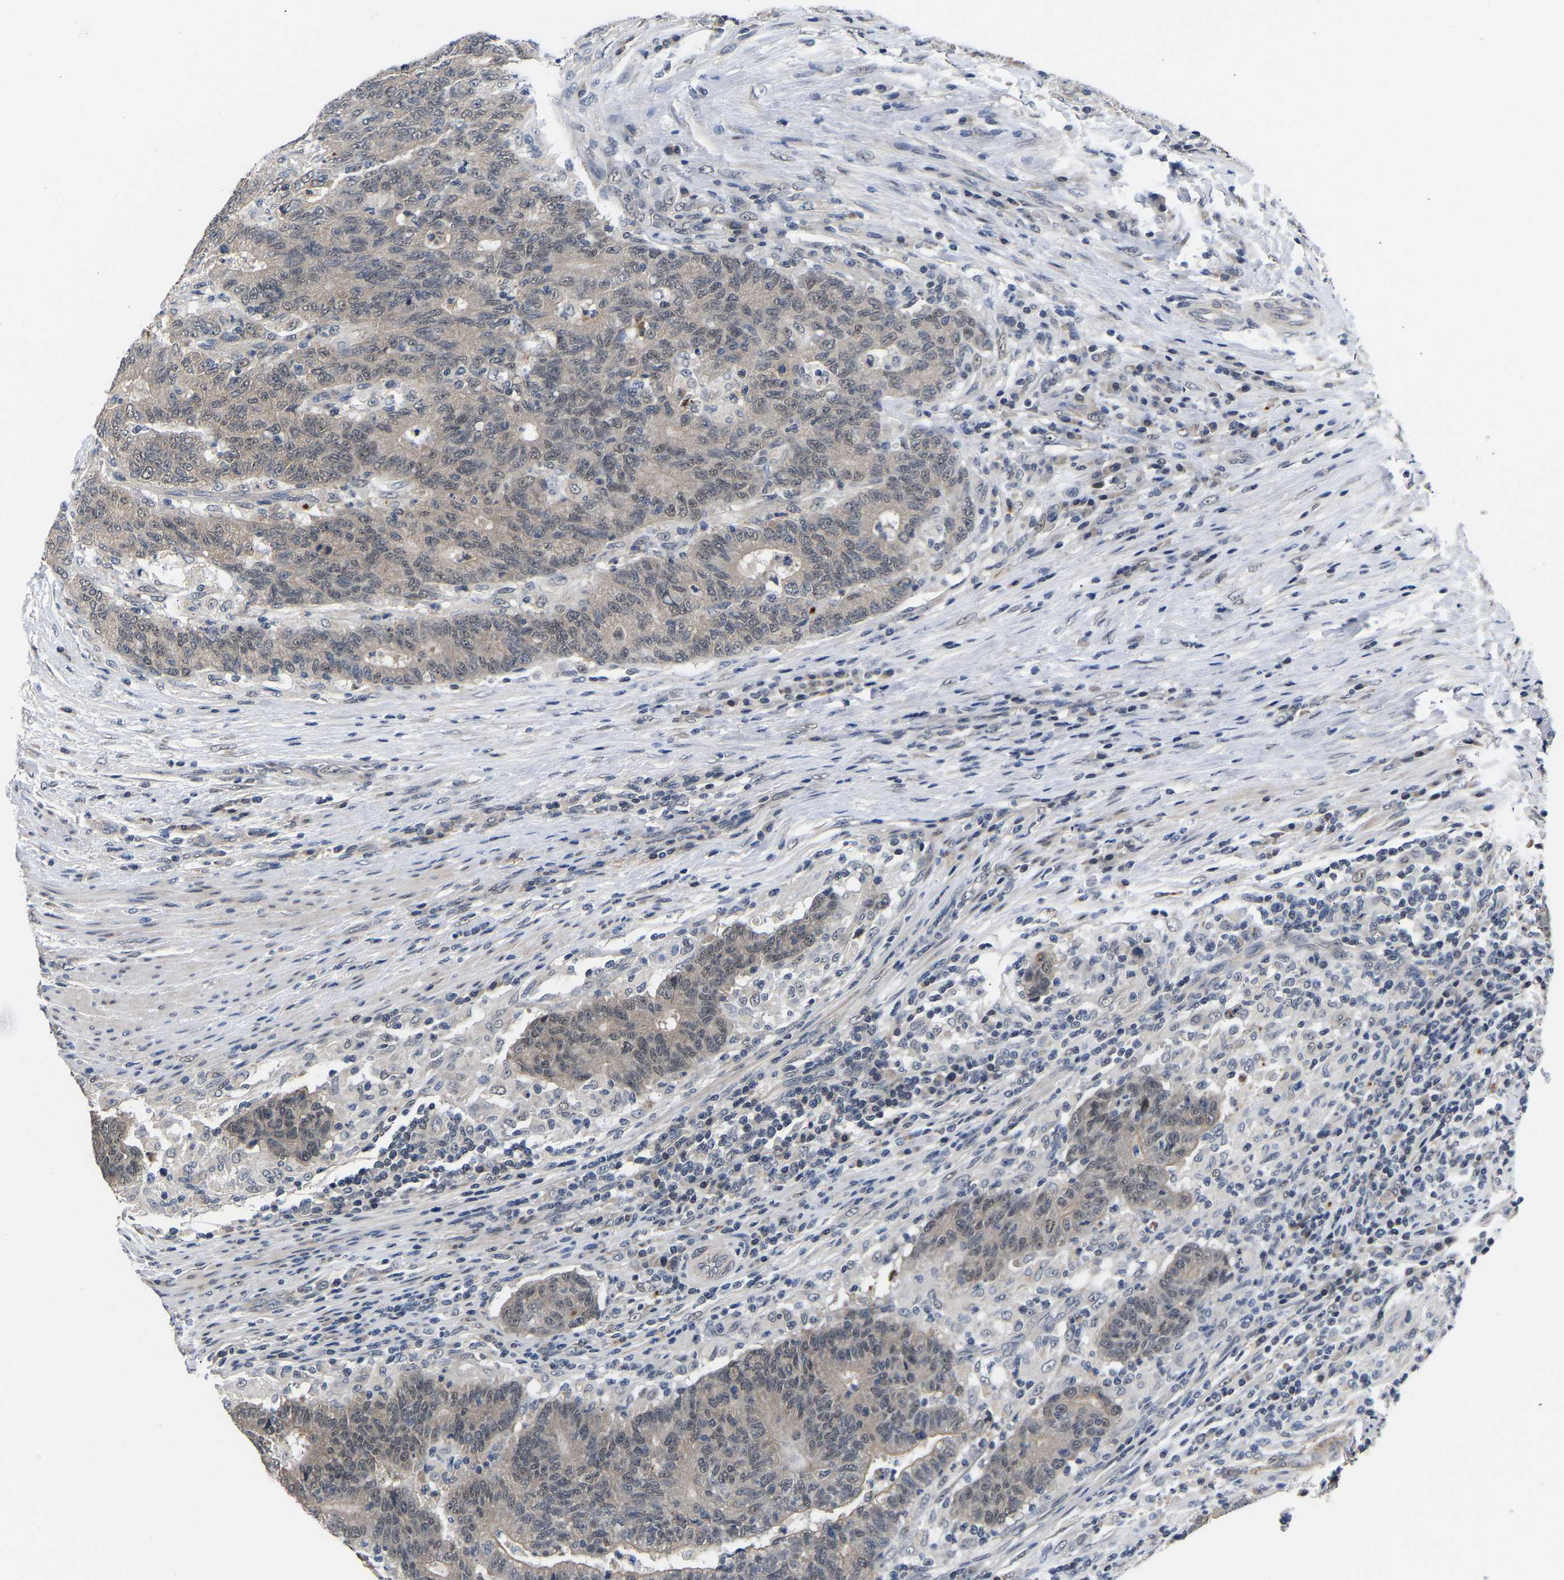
{"staining": {"intensity": "weak", "quantity": "<25%", "location": "nuclear"}, "tissue": "colorectal cancer", "cell_type": "Tumor cells", "image_type": "cancer", "snomed": [{"axis": "morphology", "description": "Normal tissue, NOS"}, {"axis": "morphology", "description": "Adenocarcinoma, NOS"}, {"axis": "topography", "description": "Colon"}], "caption": "The IHC micrograph has no significant positivity in tumor cells of adenocarcinoma (colorectal) tissue.", "gene": "METTL16", "patient": {"sex": "female", "age": 75}}